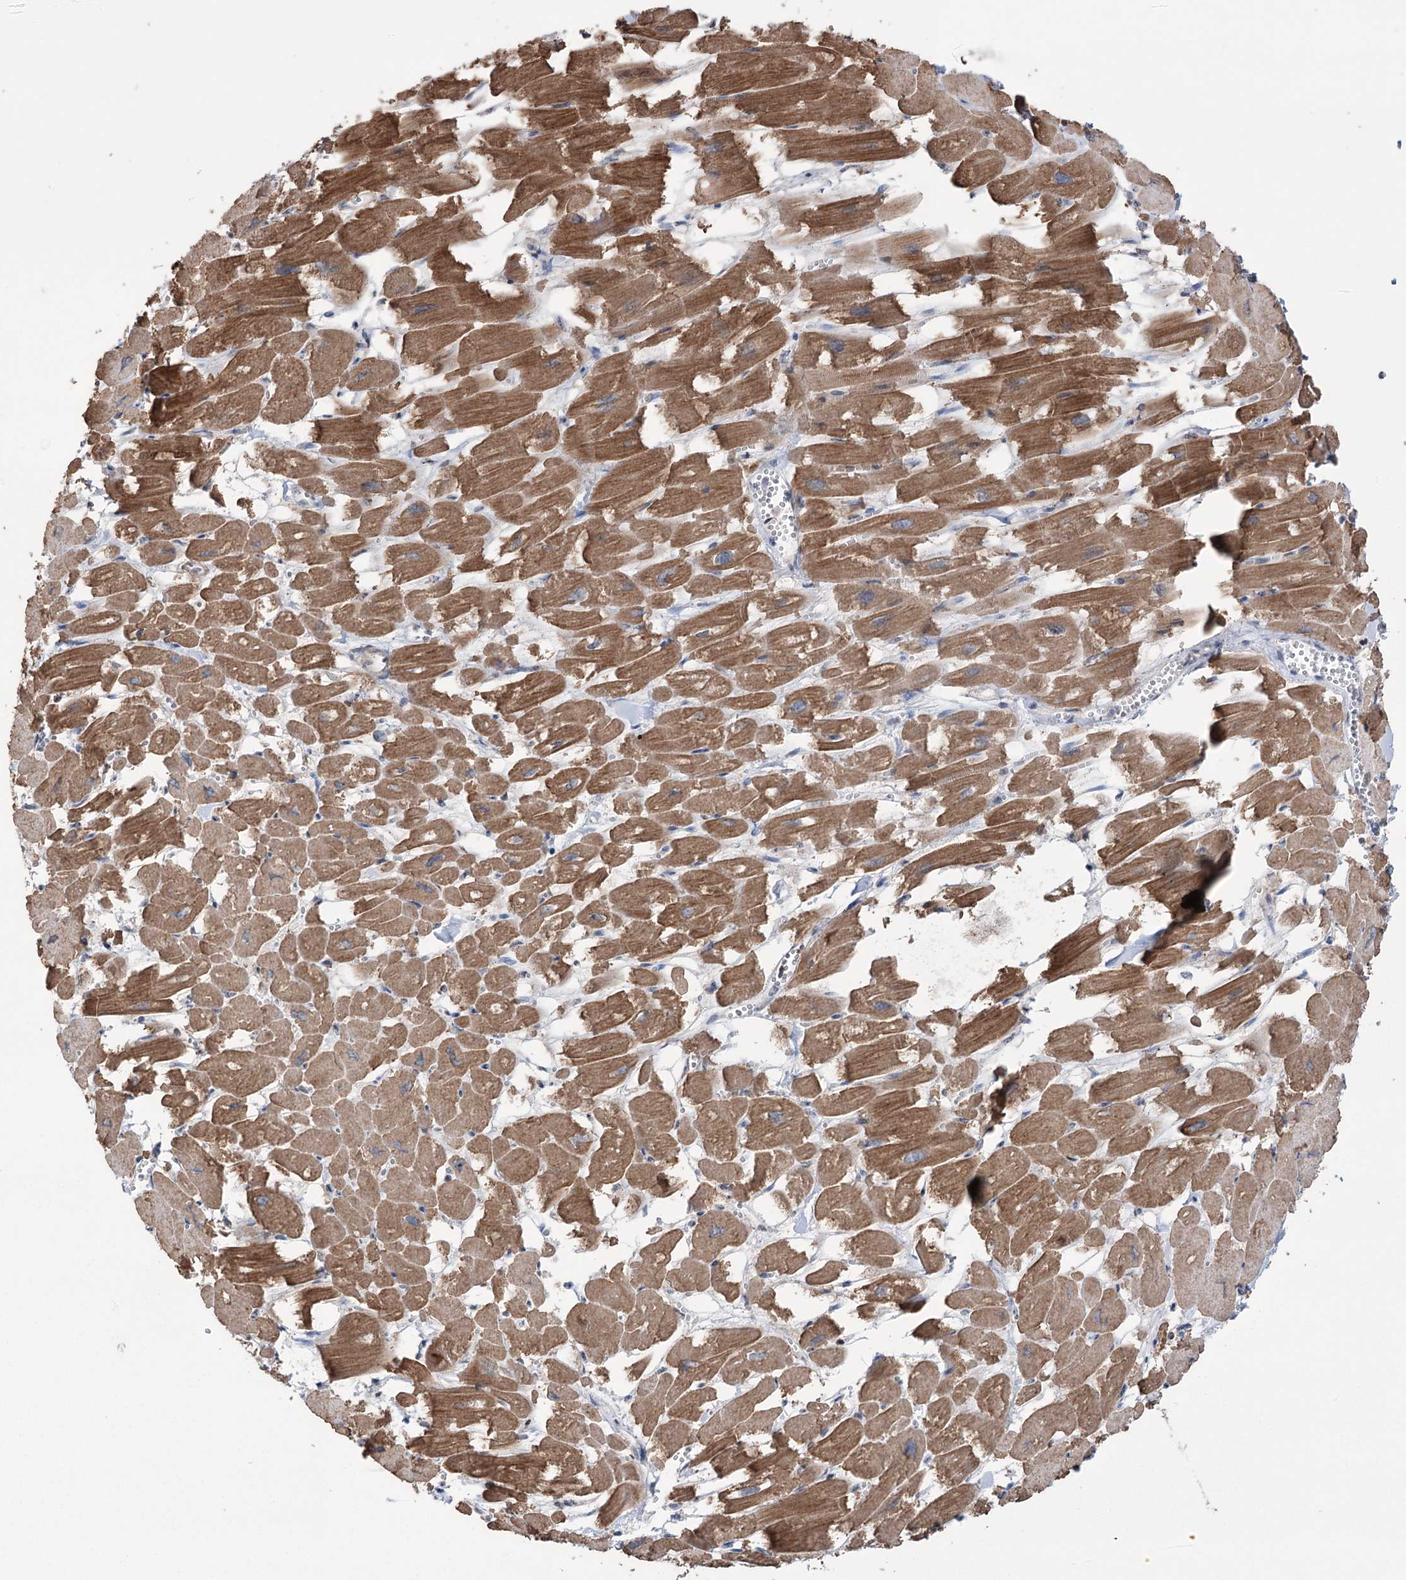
{"staining": {"intensity": "moderate", "quantity": ">75%", "location": "cytoplasmic/membranous"}, "tissue": "heart muscle", "cell_type": "Cardiomyocytes", "image_type": "normal", "snomed": [{"axis": "morphology", "description": "Normal tissue, NOS"}, {"axis": "topography", "description": "Heart"}], "caption": "Heart muscle stained with DAB (3,3'-diaminobenzidine) immunohistochemistry displays medium levels of moderate cytoplasmic/membranous staining in about >75% of cardiomyocytes. The protein of interest is stained brown, and the nuclei are stained in blue (DAB (3,3'-diaminobenzidine) IHC with brightfield microscopy, high magnification).", "gene": "TRIM71", "patient": {"sex": "male", "age": 54}}